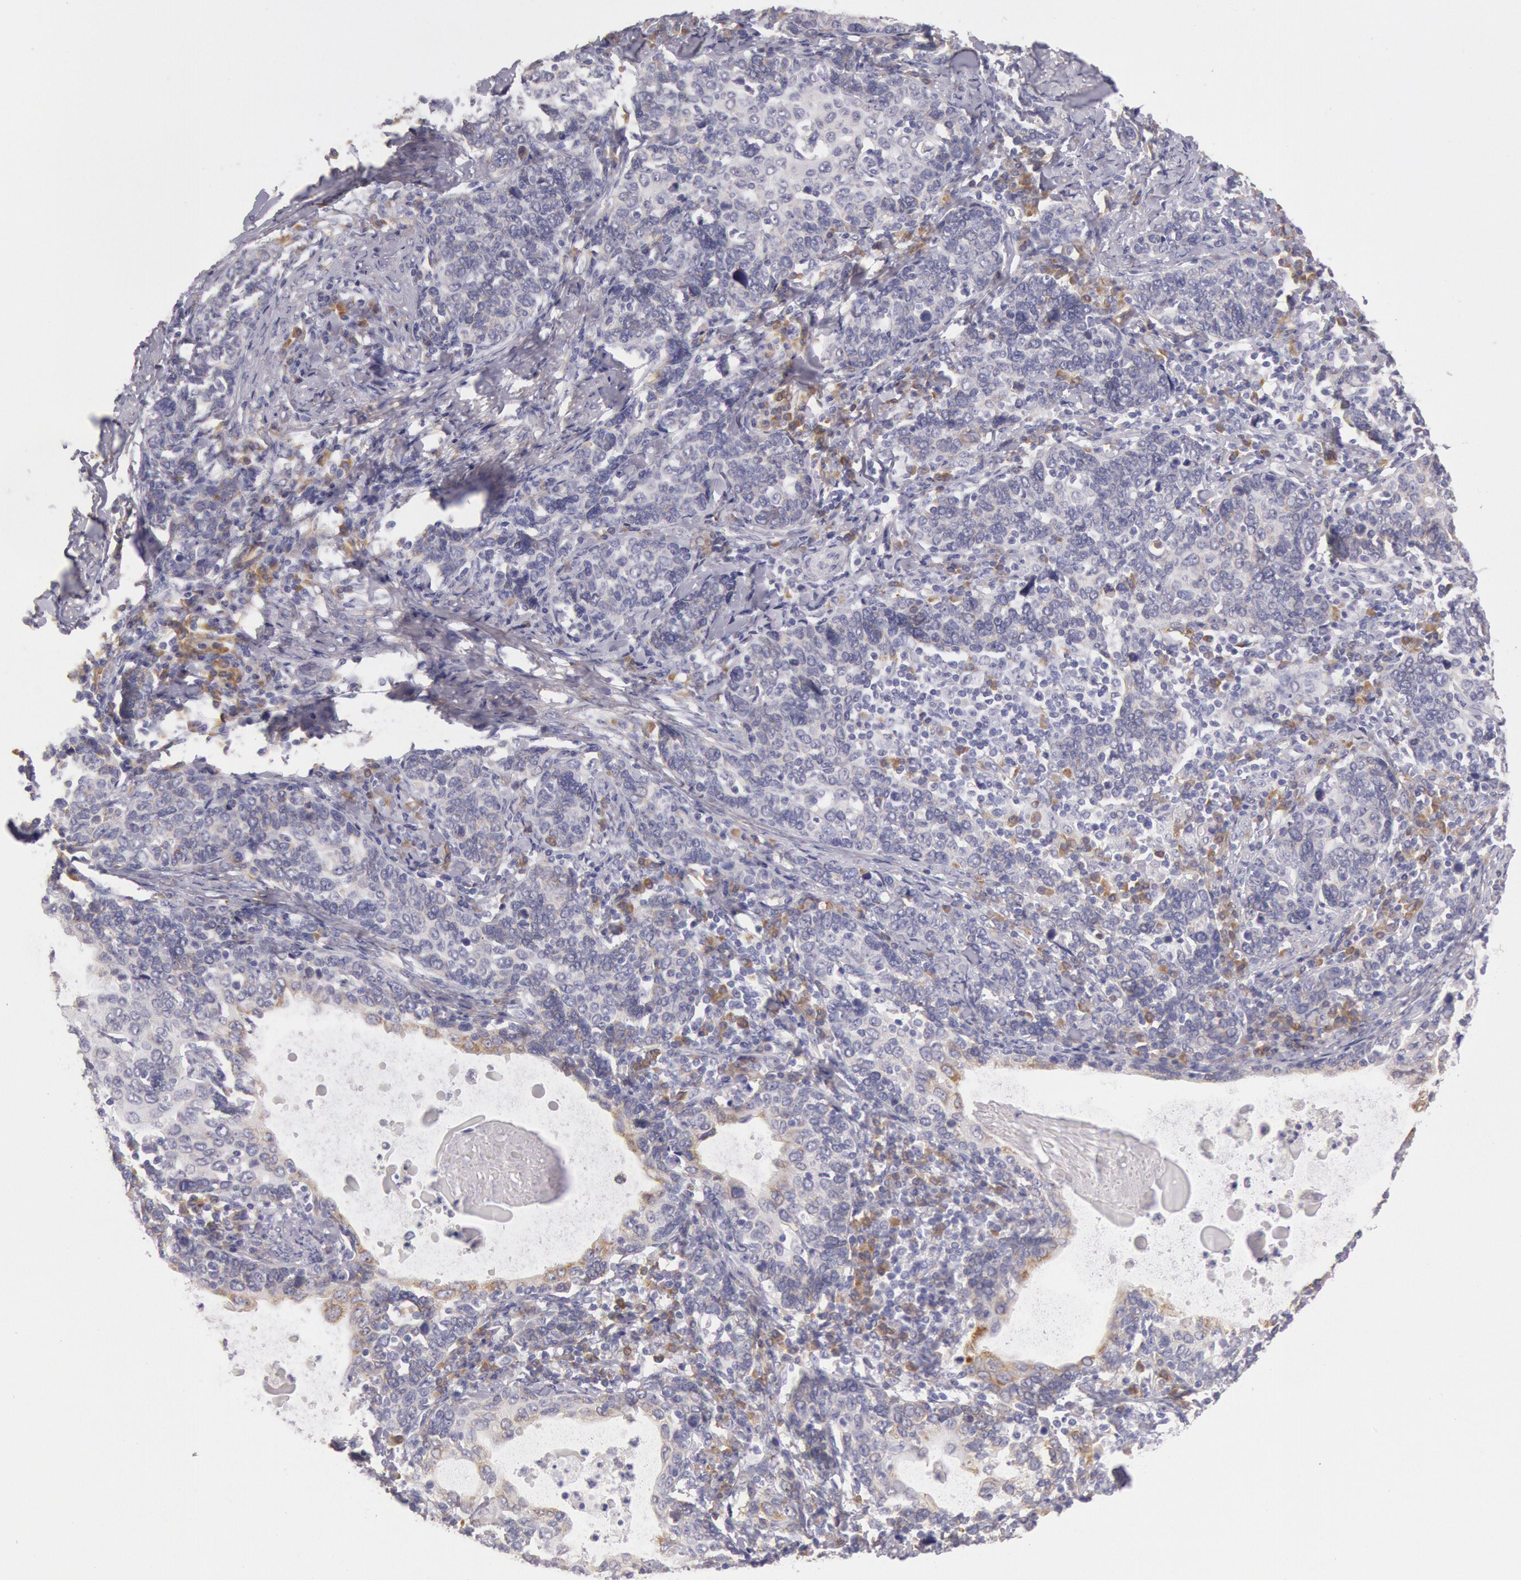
{"staining": {"intensity": "moderate", "quantity": "<25%", "location": "cytoplasmic/membranous"}, "tissue": "cervical cancer", "cell_type": "Tumor cells", "image_type": "cancer", "snomed": [{"axis": "morphology", "description": "Squamous cell carcinoma, NOS"}, {"axis": "topography", "description": "Cervix"}], "caption": "IHC of human cervical cancer displays low levels of moderate cytoplasmic/membranous expression in about <25% of tumor cells. Using DAB (3,3'-diaminobenzidine) (brown) and hematoxylin (blue) stains, captured at high magnification using brightfield microscopy.", "gene": "CIDEB", "patient": {"sex": "female", "age": 41}}